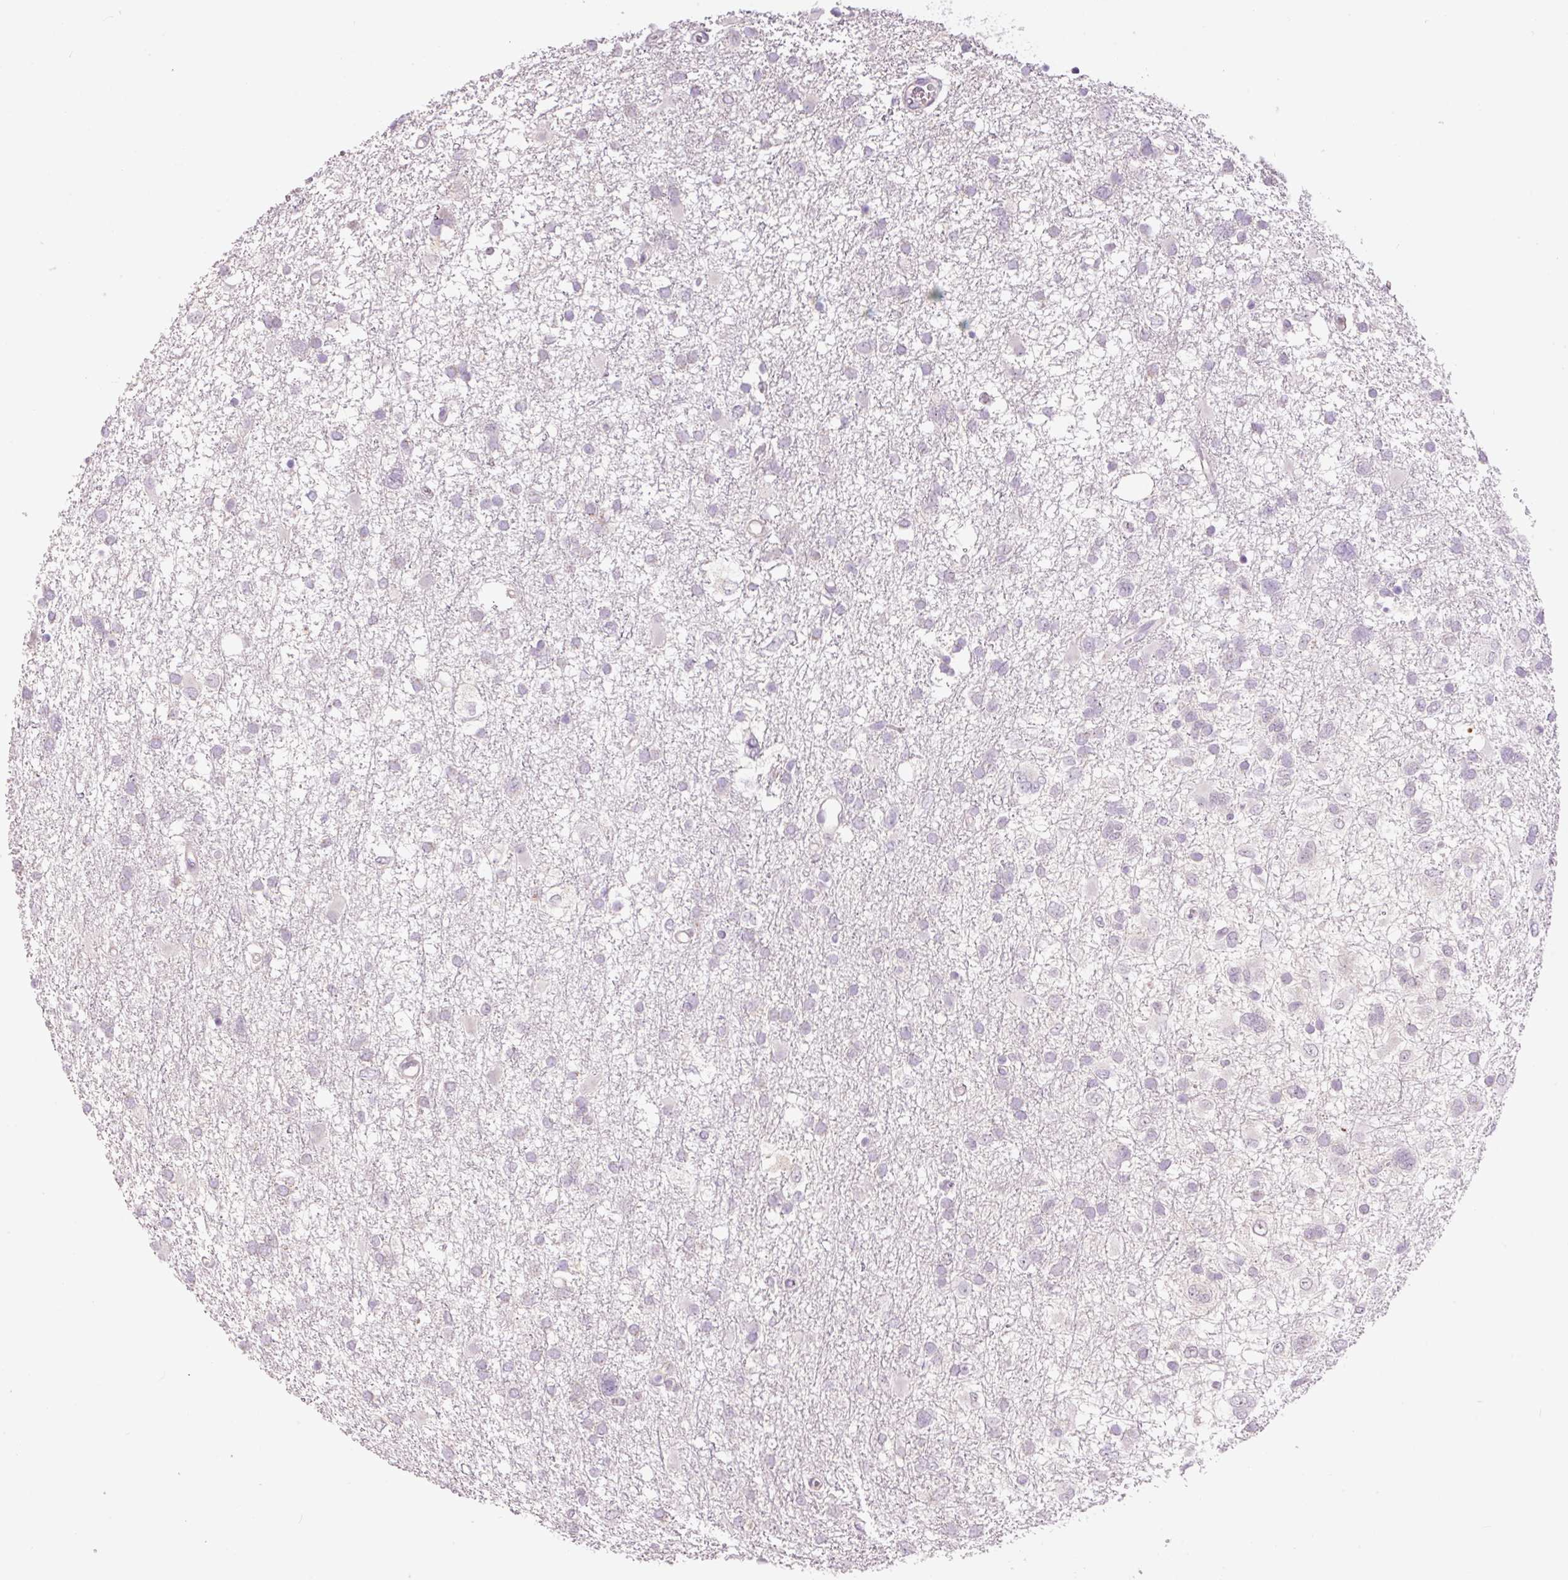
{"staining": {"intensity": "negative", "quantity": "none", "location": "none"}, "tissue": "glioma", "cell_type": "Tumor cells", "image_type": "cancer", "snomed": [{"axis": "morphology", "description": "Glioma, malignant, High grade"}, {"axis": "topography", "description": "Brain"}], "caption": "IHC photomicrograph of neoplastic tissue: human malignant high-grade glioma stained with DAB (3,3'-diaminobenzidine) shows no significant protein staining in tumor cells. Nuclei are stained in blue.", "gene": "HNF1A", "patient": {"sex": "male", "age": 61}}